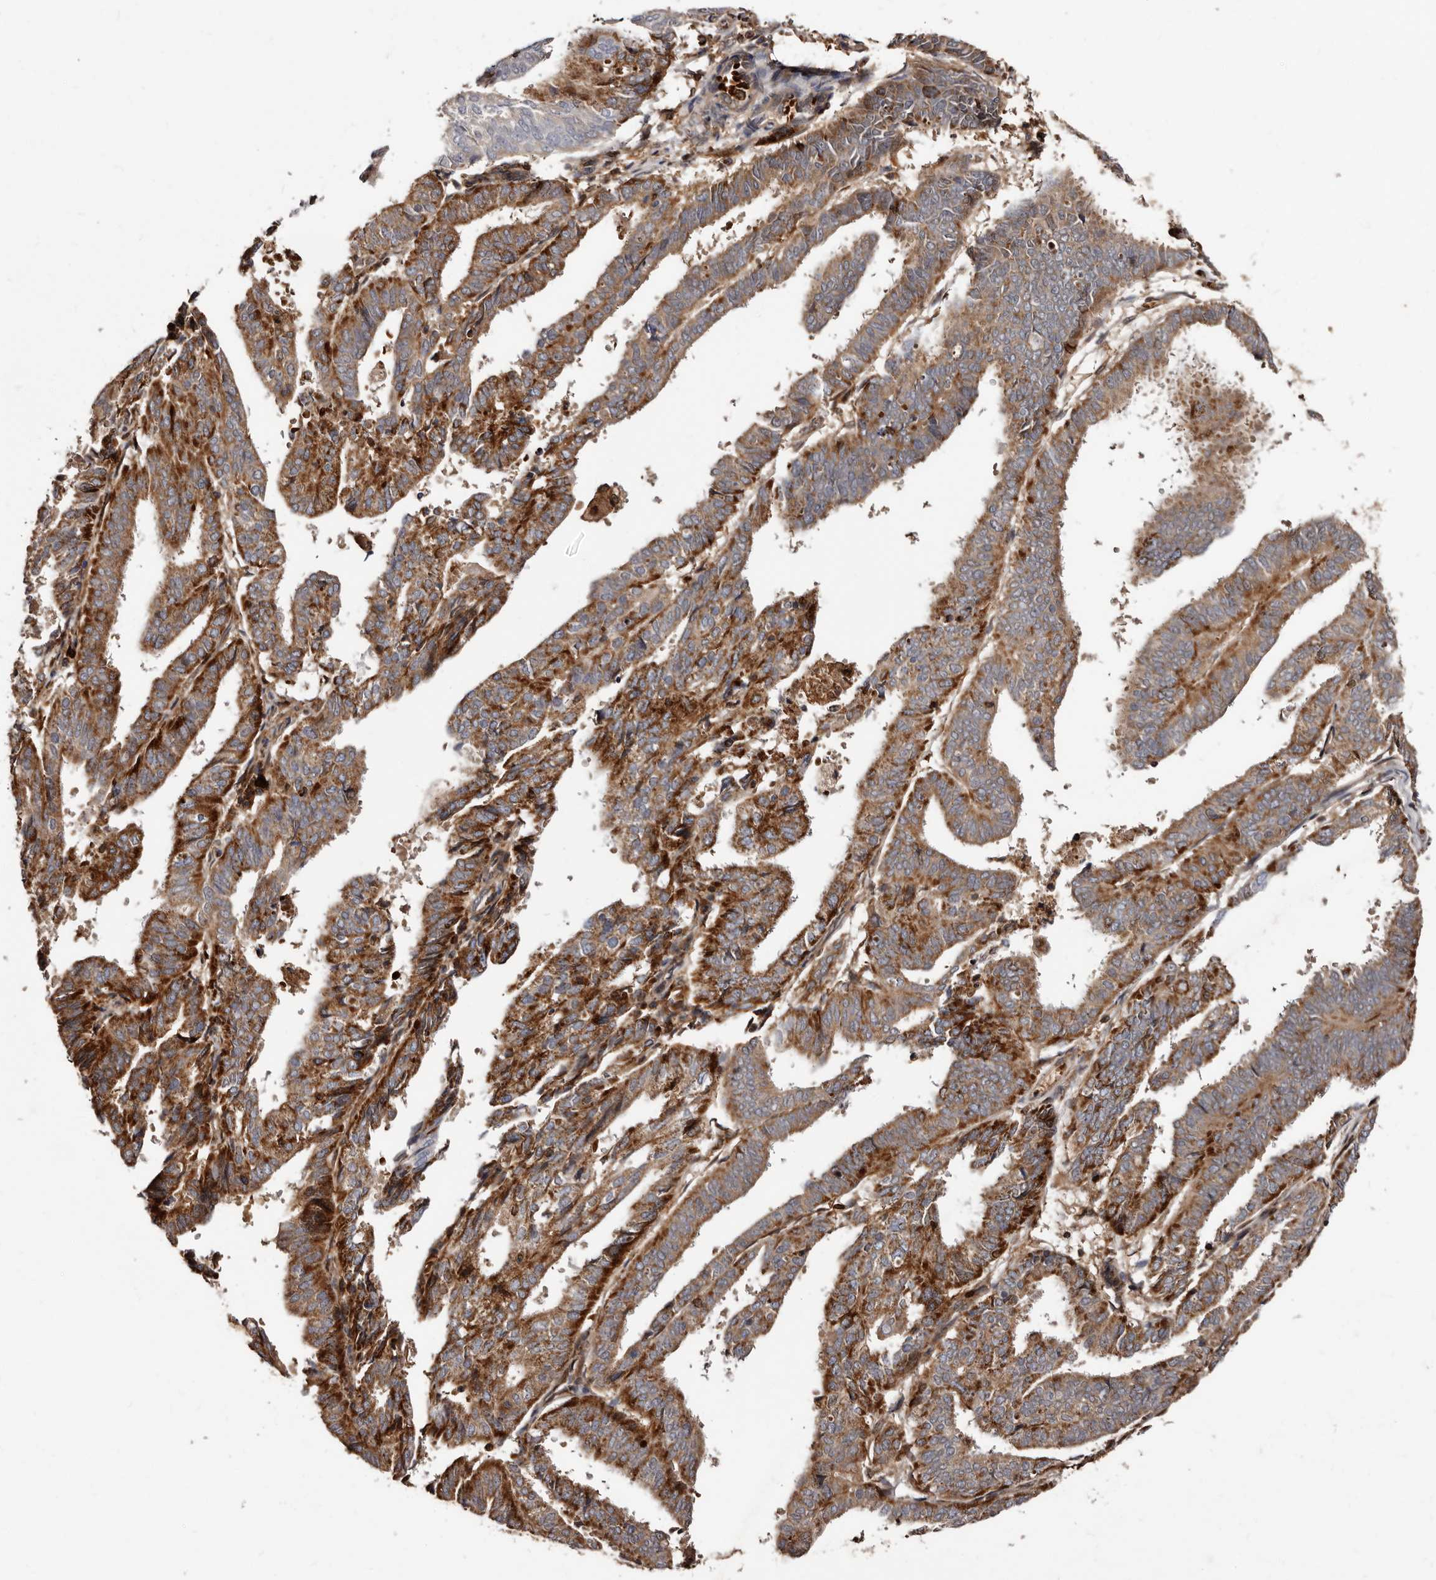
{"staining": {"intensity": "strong", "quantity": ">75%", "location": "cytoplasmic/membranous"}, "tissue": "endometrial cancer", "cell_type": "Tumor cells", "image_type": "cancer", "snomed": [{"axis": "morphology", "description": "Adenocarcinoma, NOS"}, {"axis": "topography", "description": "Uterus"}], "caption": "Immunohistochemical staining of human adenocarcinoma (endometrial) exhibits strong cytoplasmic/membranous protein positivity in about >75% of tumor cells.", "gene": "BAX", "patient": {"sex": "female", "age": 77}}